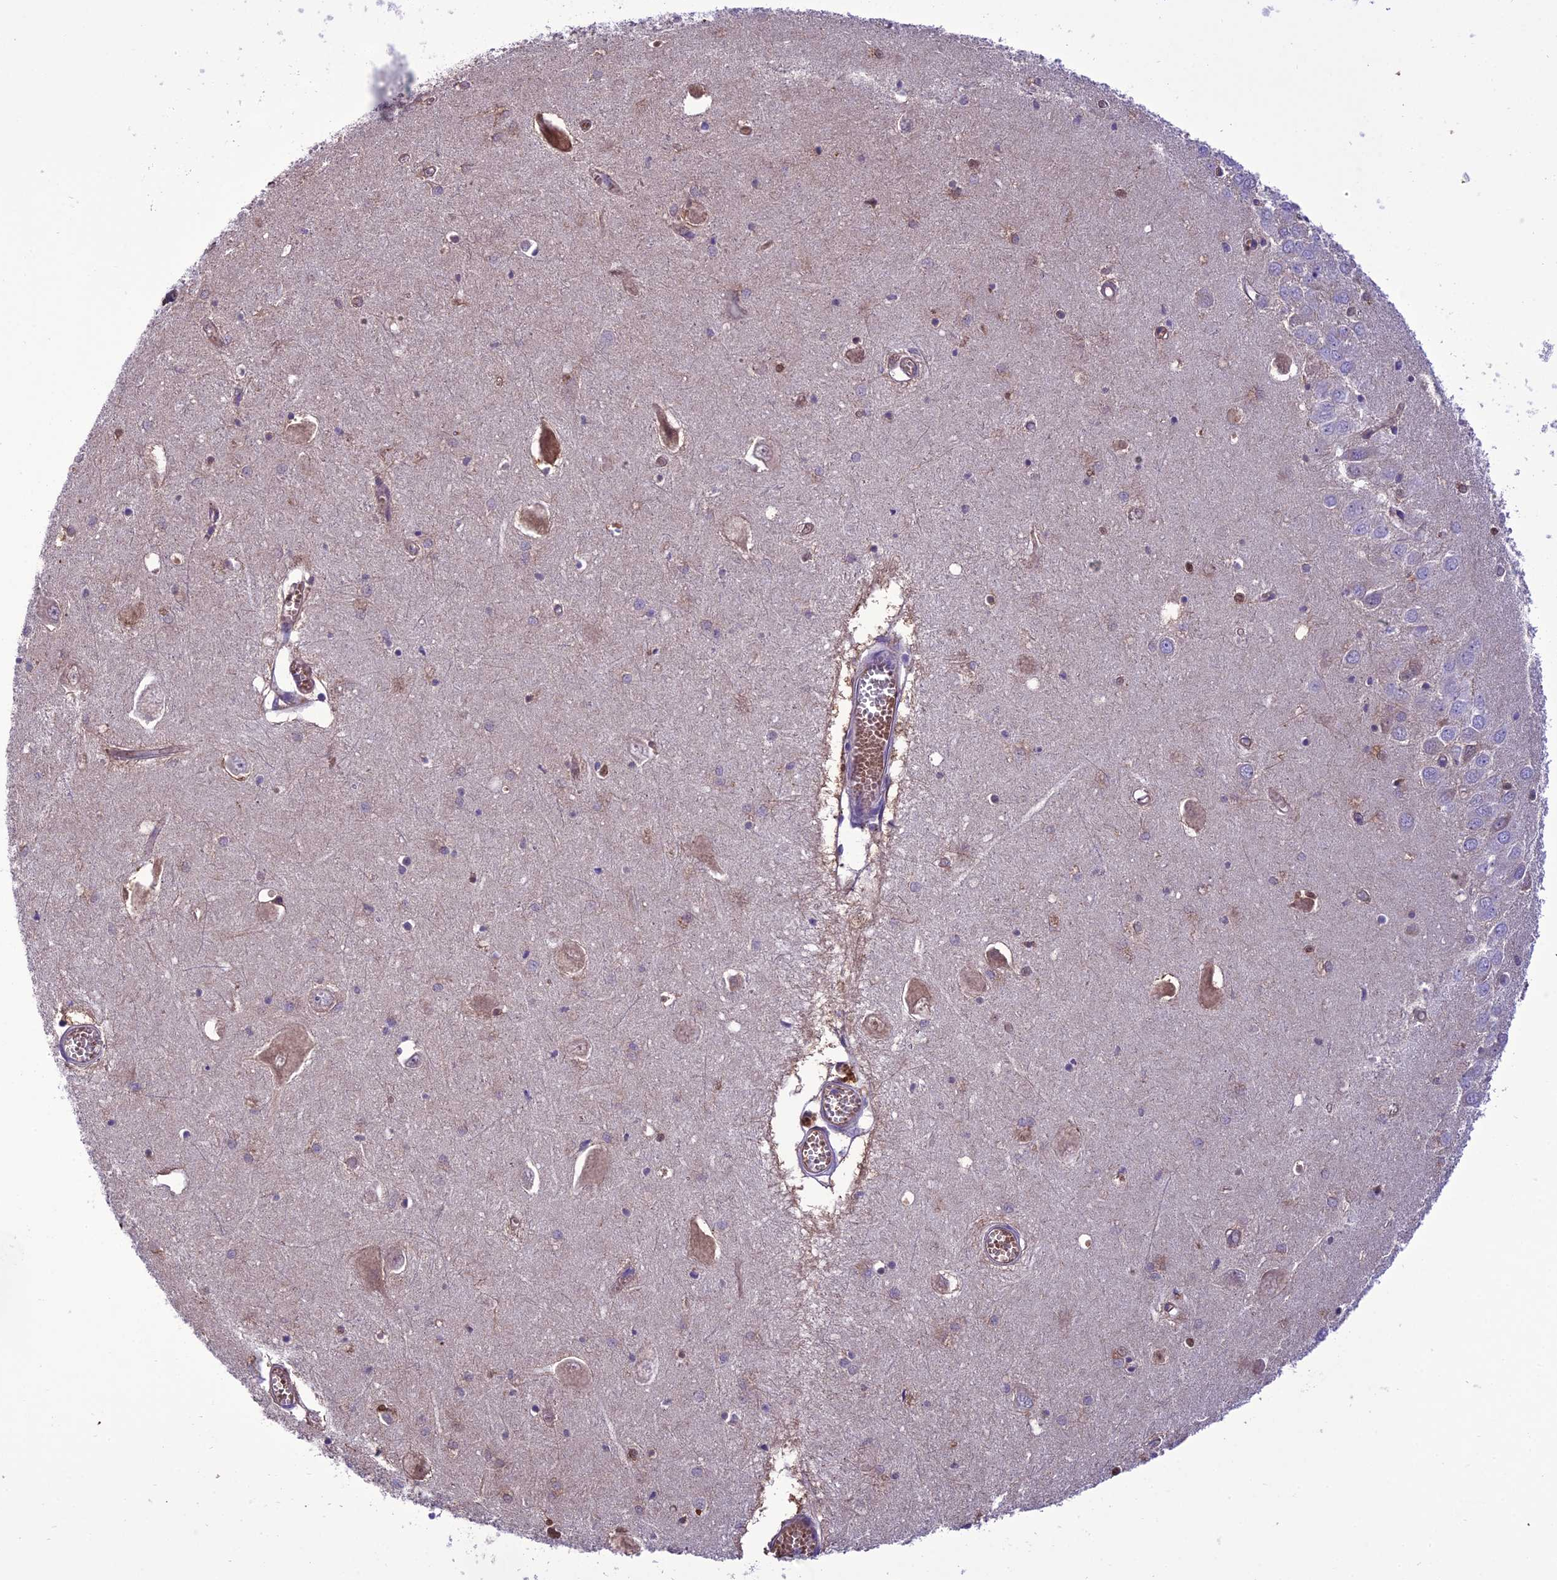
{"staining": {"intensity": "strong", "quantity": "<25%", "location": "cytoplasmic/membranous"}, "tissue": "hippocampus", "cell_type": "Glial cells", "image_type": "normal", "snomed": [{"axis": "morphology", "description": "Normal tissue, NOS"}, {"axis": "topography", "description": "Hippocampus"}], "caption": "There is medium levels of strong cytoplasmic/membranous positivity in glial cells of normal hippocampus, as demonstrated by immunohistochemical staining (brown color).", "gene": "BORCS6", "patient": {"sex": "male", "age": 70}}